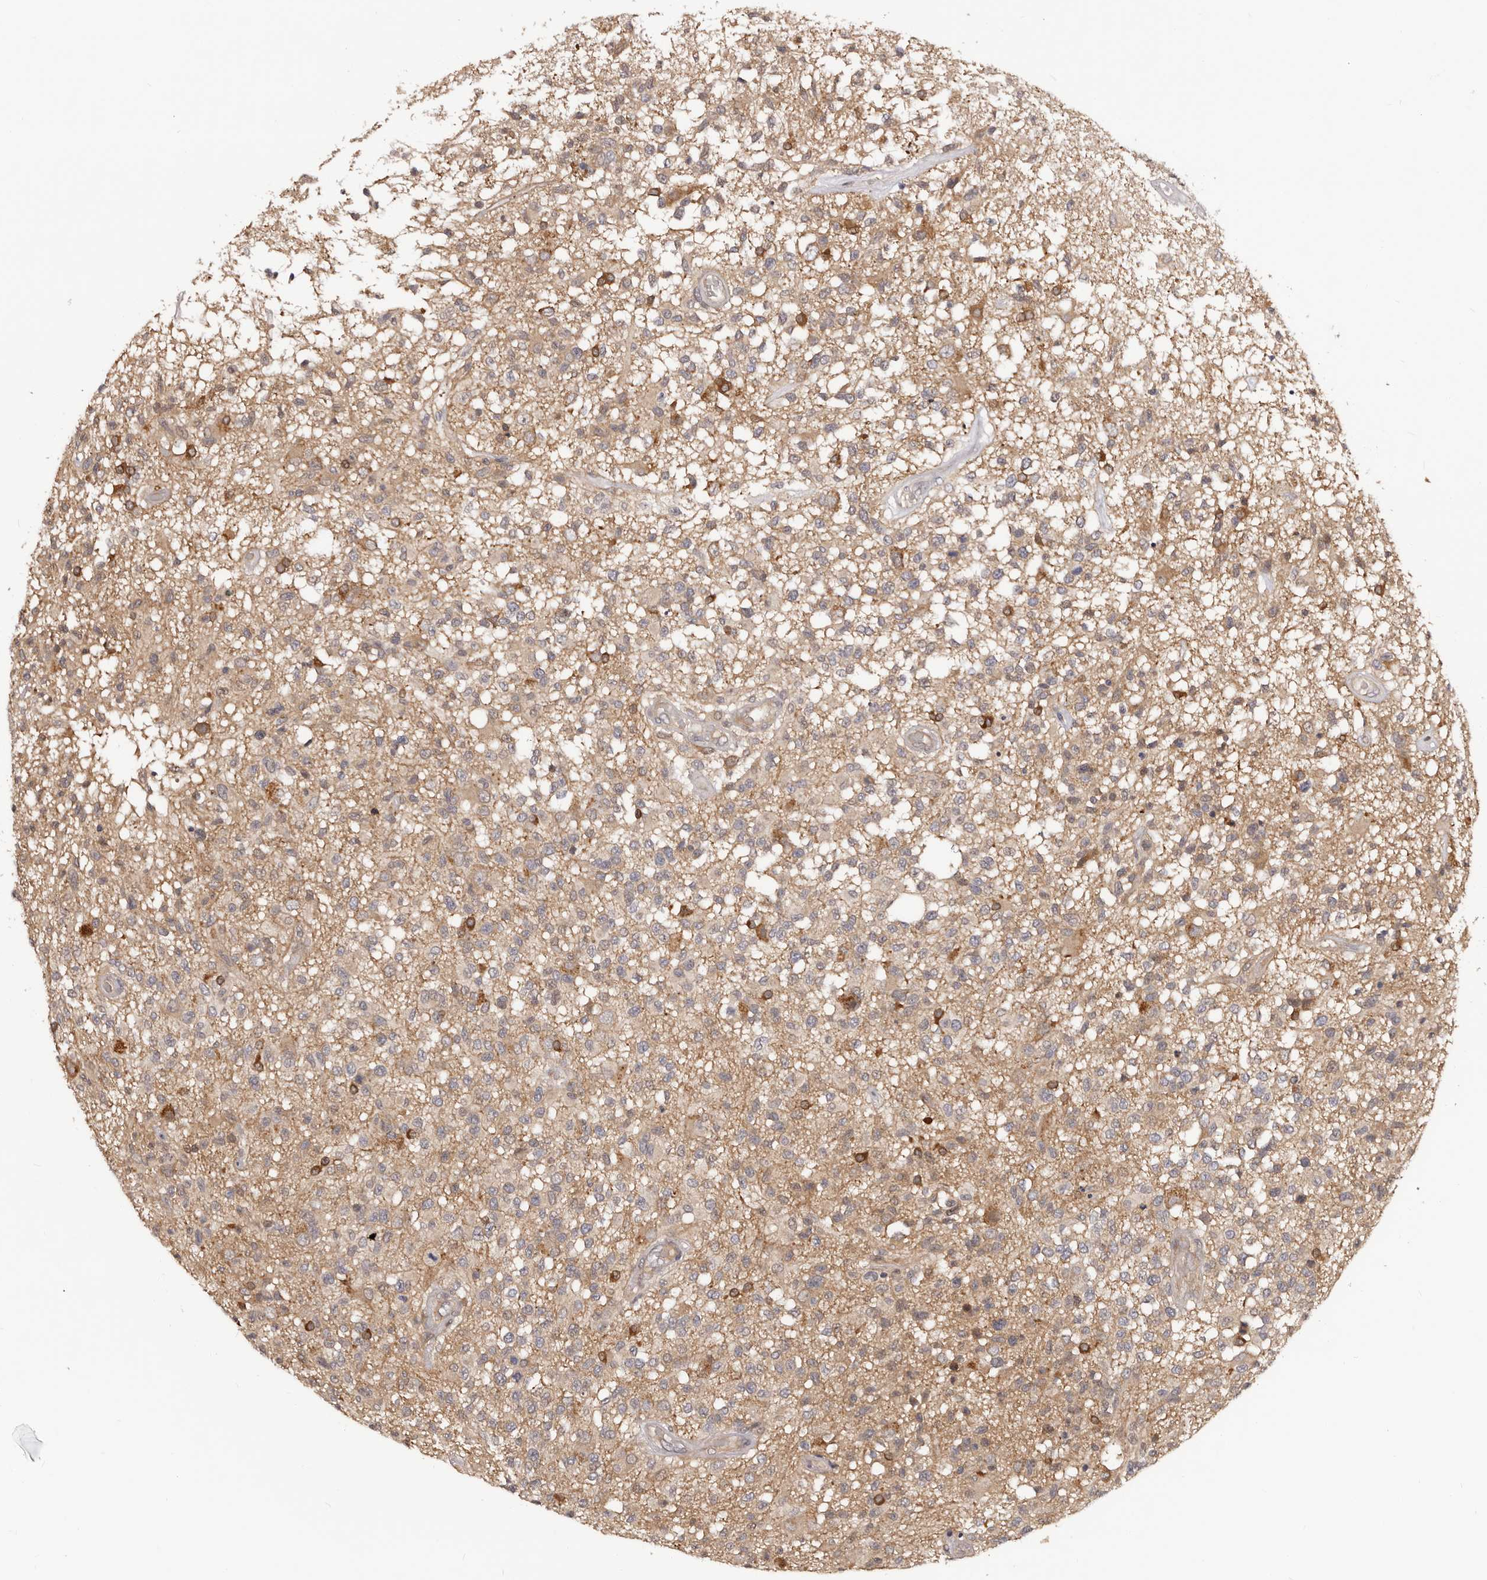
{"staining": {"intensity": "weak", "quantity": "25%-75%", "location": "cytoplasmic/membranous"}, "tissue": "glioma", "cell_type": "Tumor cells", "image_type": "cancer", "snomed": [{"axis": "morphology", "description": "Glioma, malignant, High grade"}, {"axis": "morphology", "description": "Glioblastoma, NOS"}, {"axis": "topography", "description": "Brain"}], "caption": "About 25%-75% of tumor cells in human glioma reveal weak cytoplasmic/membranous protein positivity as visualized by brown immunohistochemical staining.", "gene": "MDP1", "patient": {"sex": "male", "age": 60}}